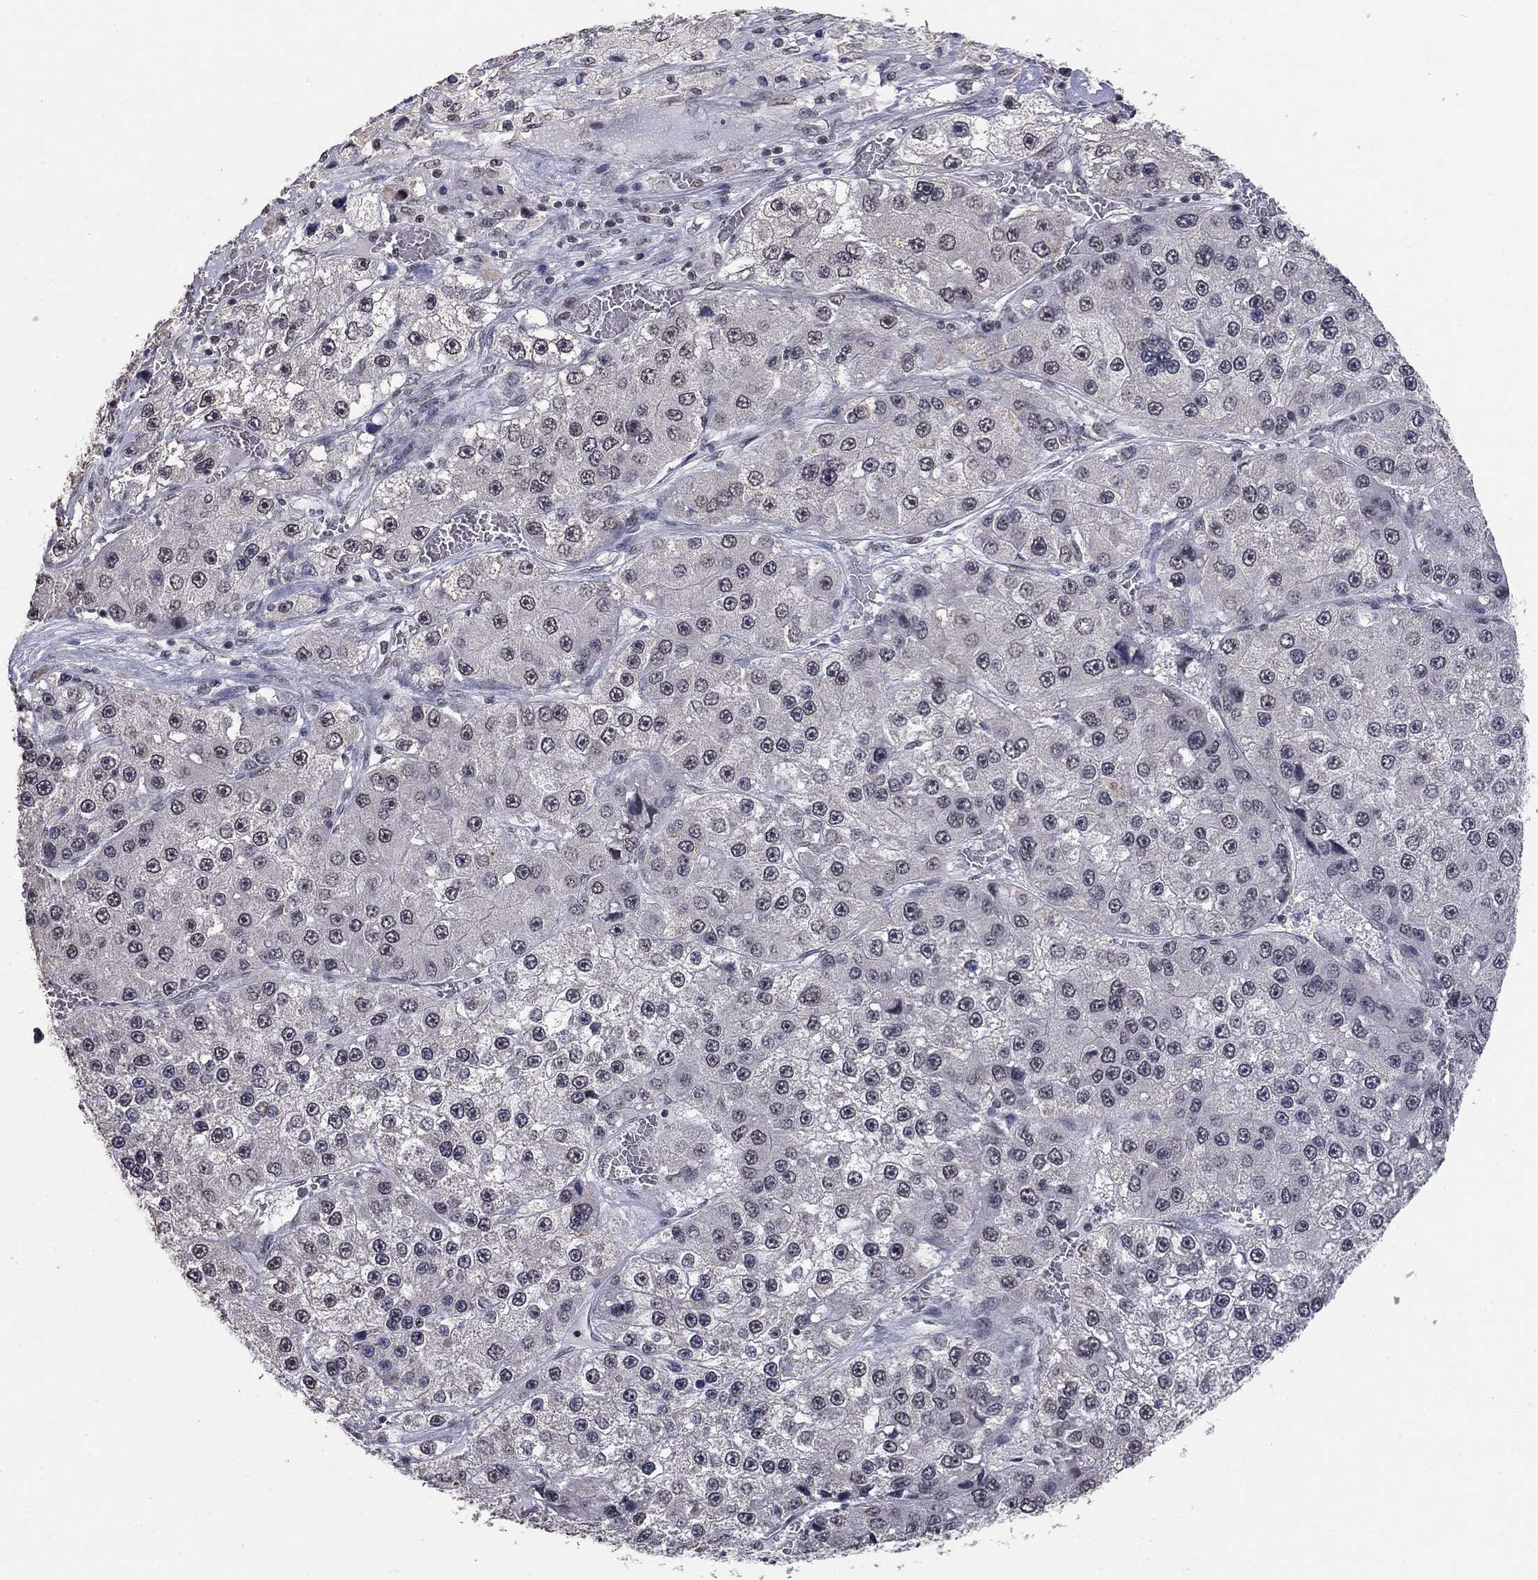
{"staining": {"intensity": "negative", "quantity": "none", "location": "none"}, "tissue": "liver cancer", "cell_type": "Tumor cells", "image_type": "cancer", "snomed": [{"axis": "morphology", "description": "Carcinoma, Hepatocellular, NOS"}, {"axis": "topography", "description": "Liver"}], "caption": "DAB (3,3'-diaminobenzidine) immunohistochemical staining of liver cancer reveals no significant positivity in tumor cells.", "gene": "SPATA33", "patient": {"sex": "female", "age": 73}}